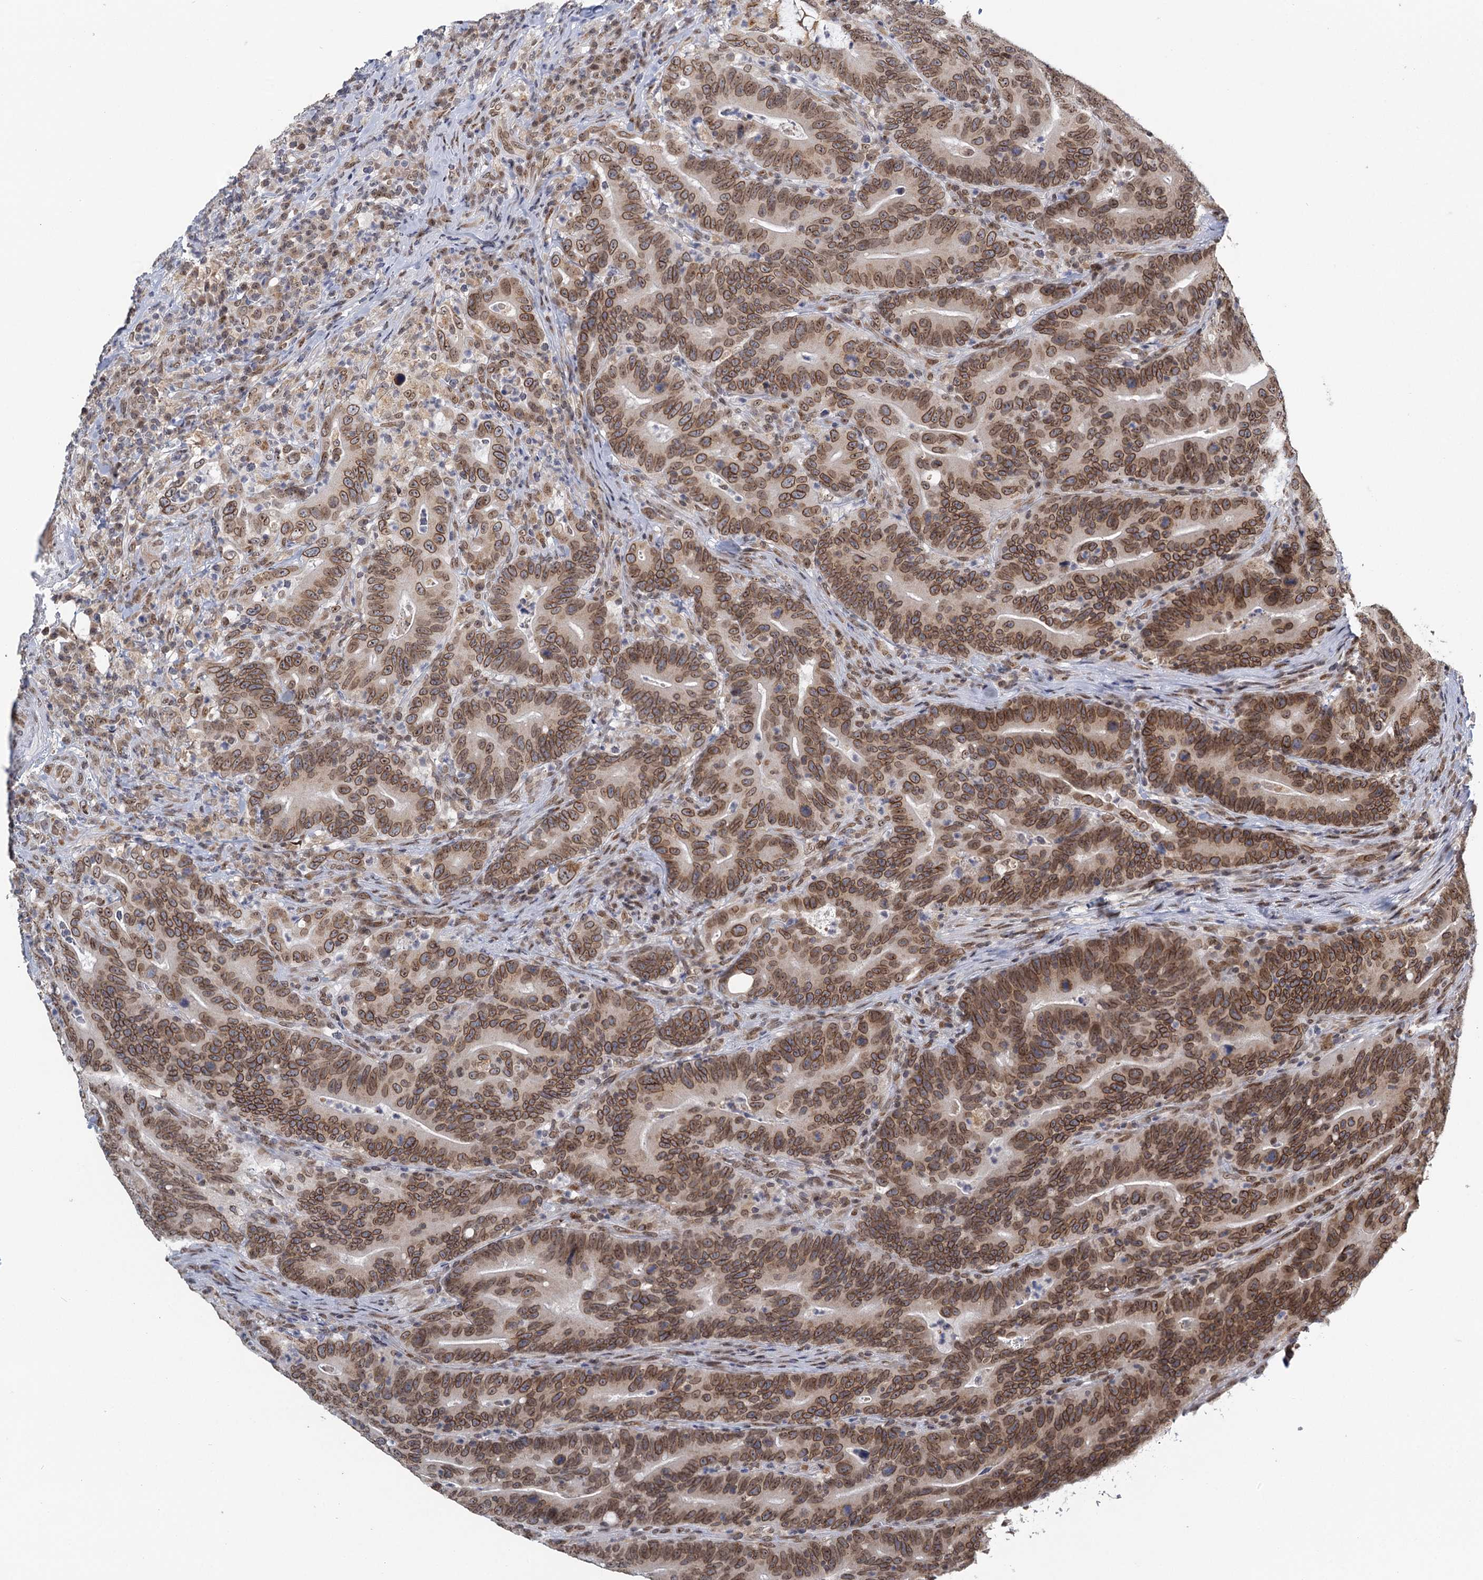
{"staining": {"intensity": "moderate", "quantity": ">75%", "location": "cytoplasmic/membranous,nuclear"}, "tissue": "colorectal cancer", "cell_type": "Tumor cells", "image_type": "cancer", "snomed": [{"axis": "morphology", "description": "Adenocarcinoma, NOS"}, {"axis": "topography", "description": "Colon"}], "caption": "Protein staining displays moderate cytoplasmic/membranous and nuclear staining in approximately >75% of tumor cells in colorectal cancer.", "gene": "TREX1", "patient": {"sex": "female", "age": 66}}